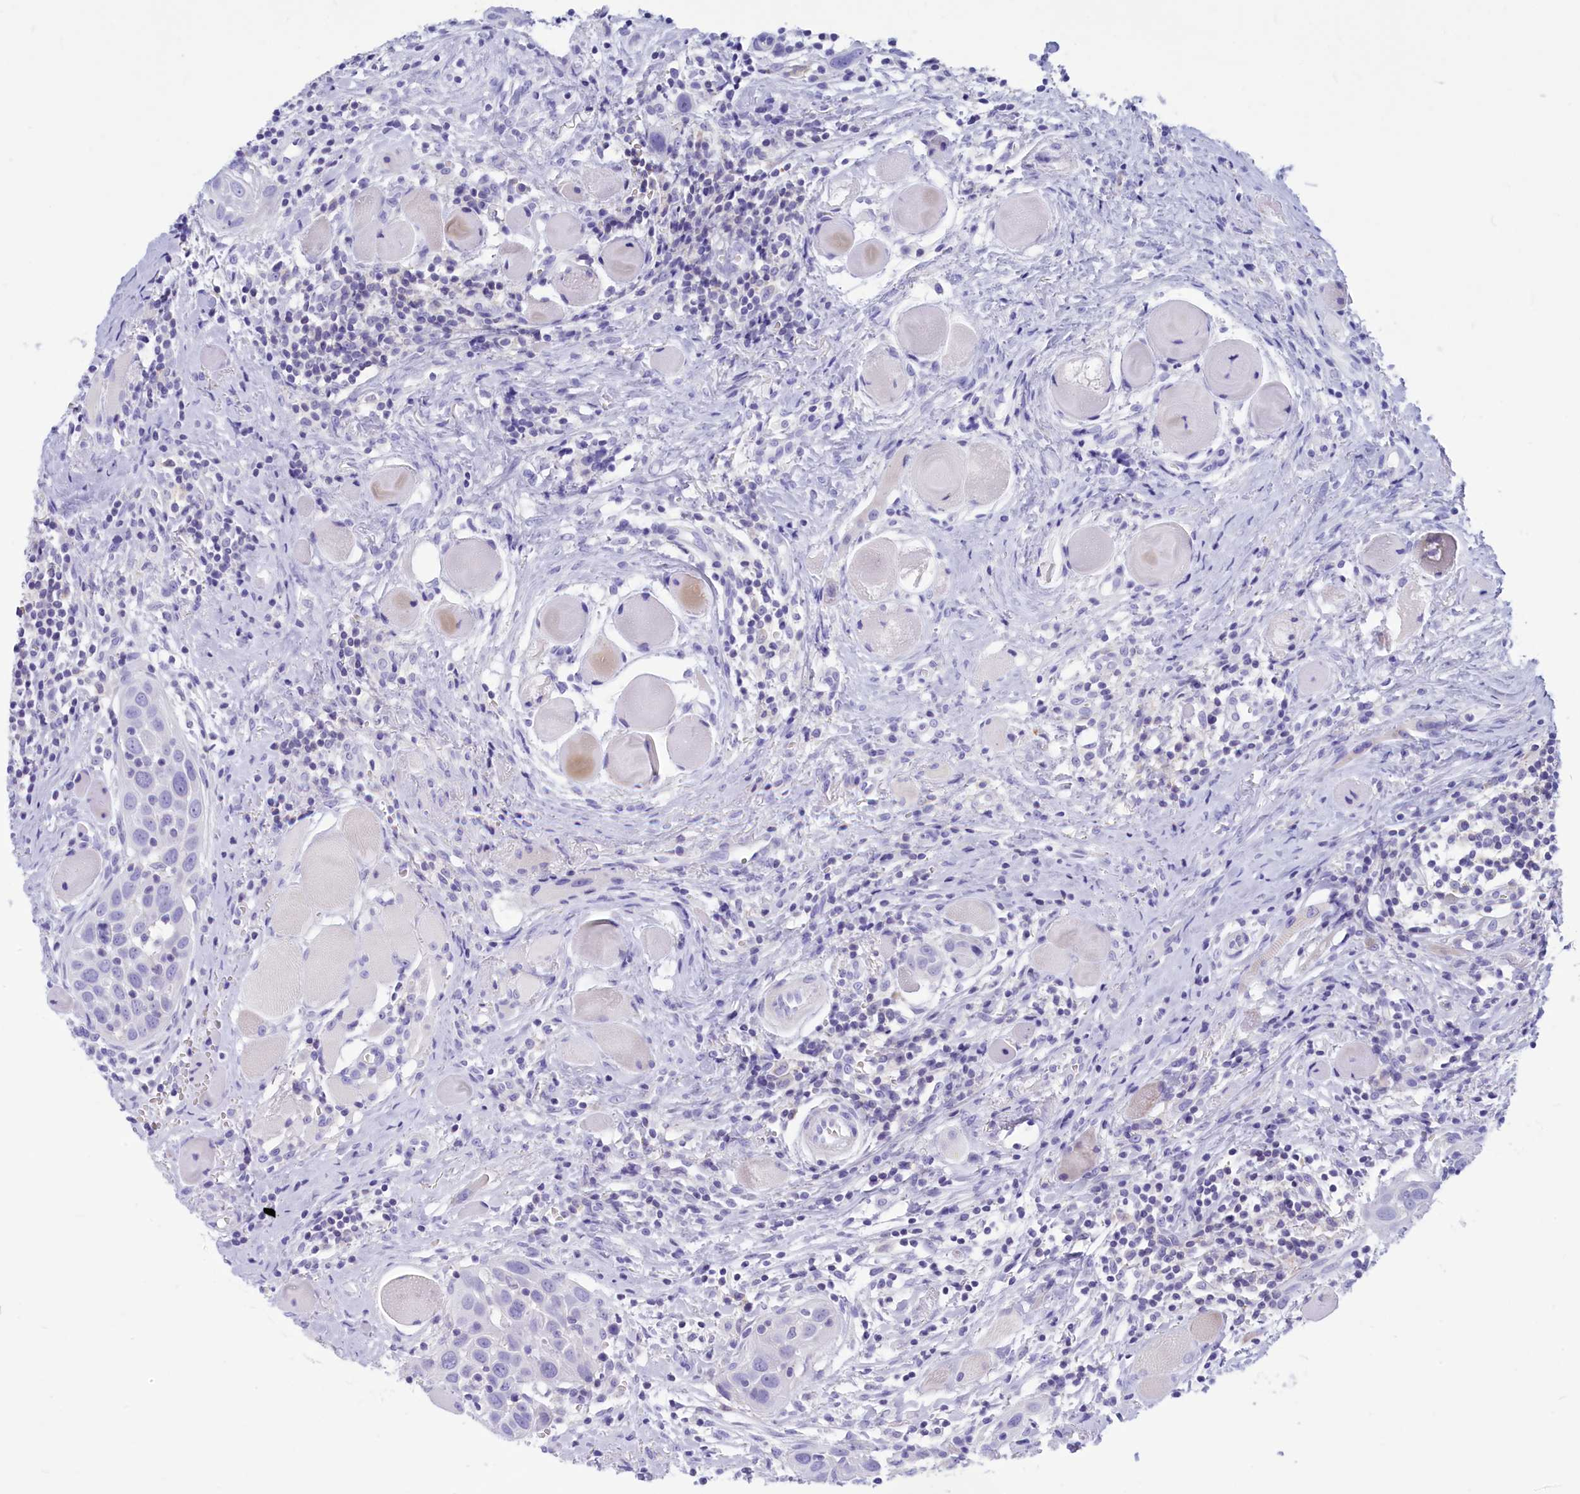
{"staining": {"intensity": "negative", "quantity": "none", "location": "none"}, "tissue": "head and neck cancer", "cell_type": "Tumor cells", "image_type": "cancer", "snomed": [{"axis": "morphology", "description": "Squamous cell carcinoma, NOS"}, {"axis": "topography", "description": "Oral tissue"}, {"axis": "topography", "description": "Head-Neck"}], "caption": "Image shows no significant protein staining in tumor cells of head and neck cancer. Nuclei are stained in blue.", "gene": "GLYATL1", "patient": {"sex": "female", "age": 50}}